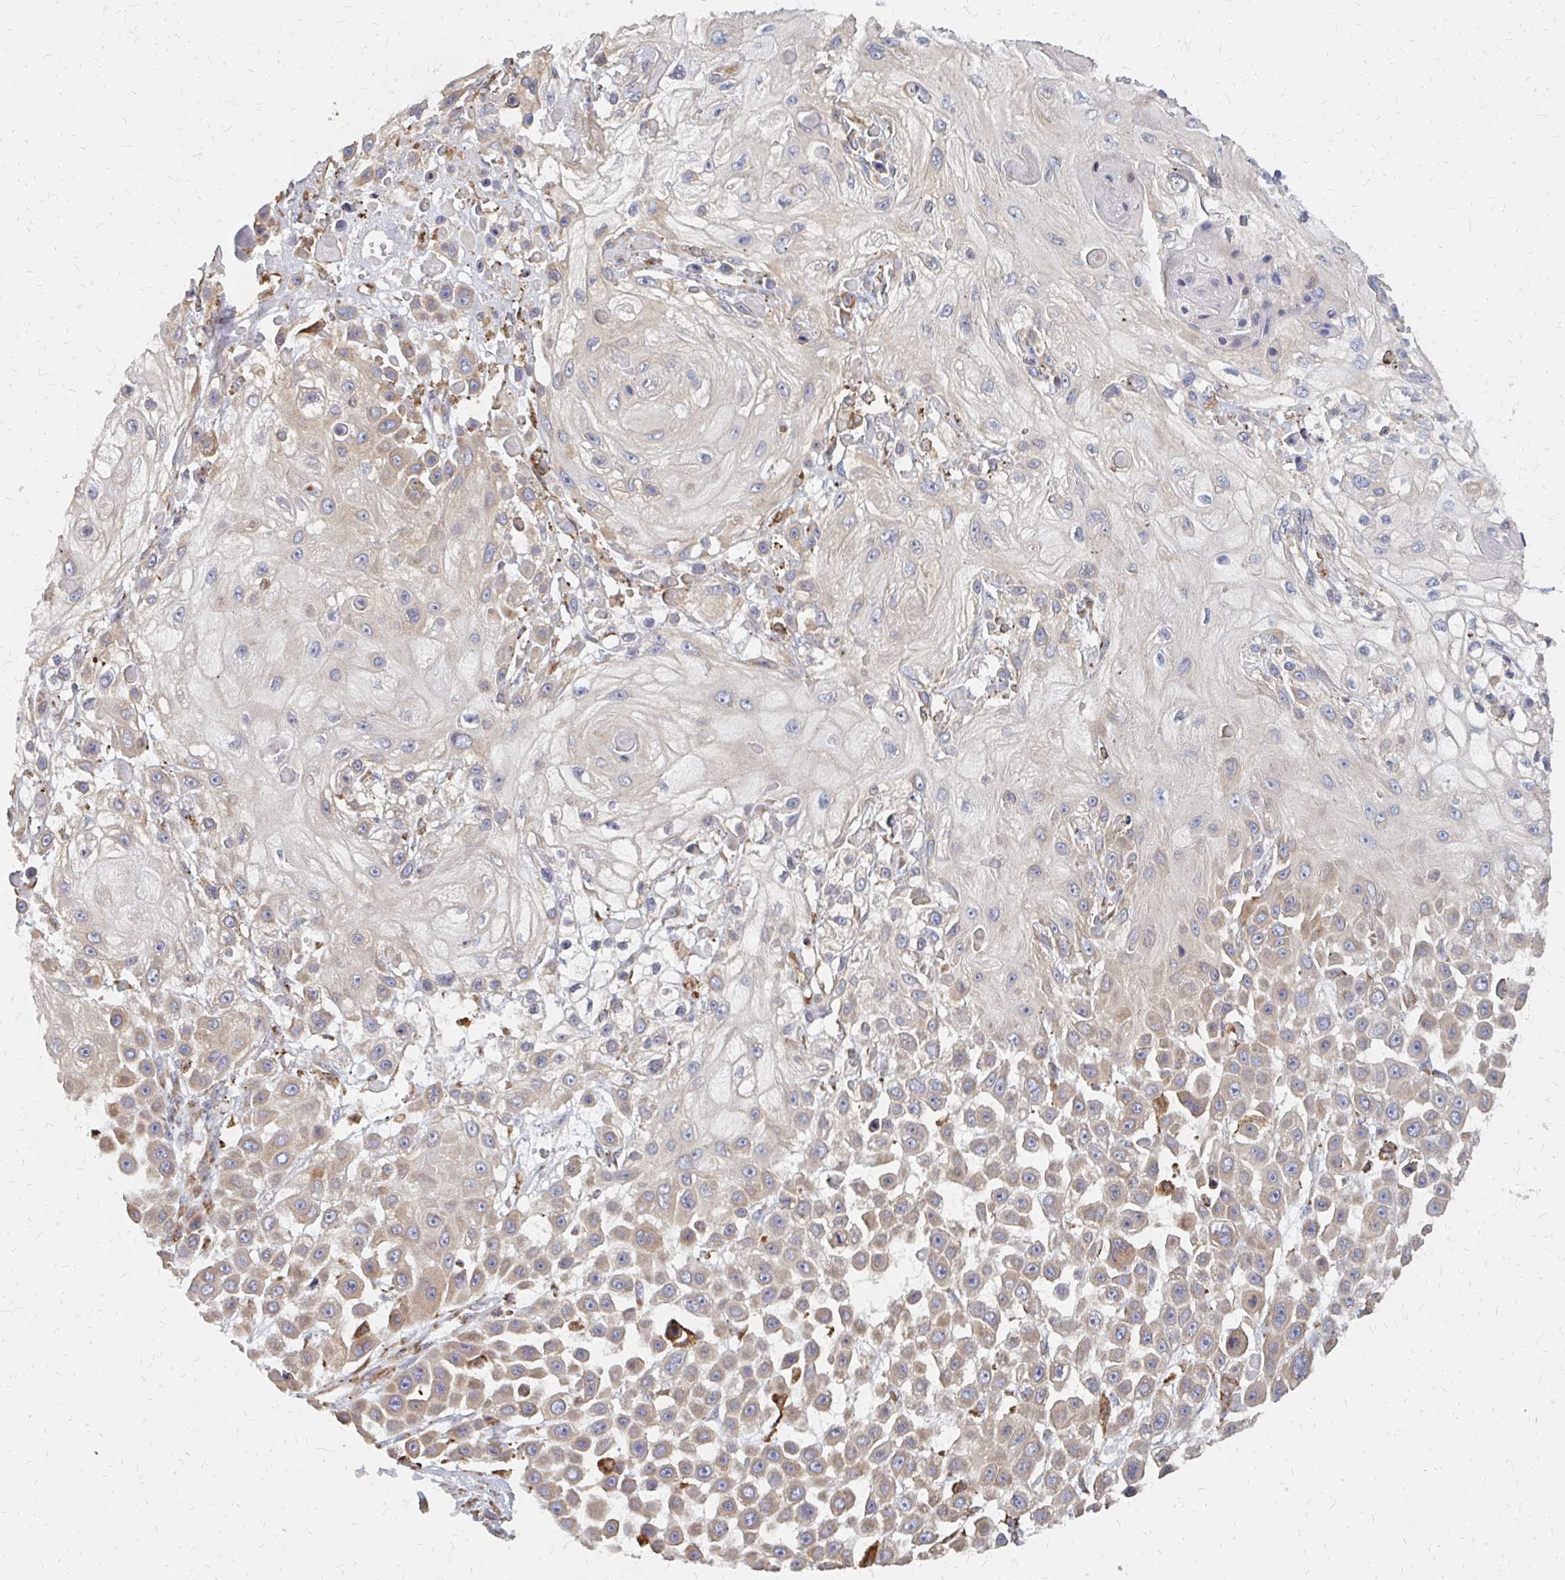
{"staining": {"intensity": "weak", "quantity": "25%-75%", "location": "cytoplasmic/membranous"}, "tissue": "skin cancer", "cell_type": "Tumor cells", "image_type": "cancer", "snomed": [{"axis": "morphology", "description": "Squamous cell carcinoma, NOS"}, {"axis": "topography", "description": "Skin"}], "caption": "Human skin cancer (squamous cell carcinoma) stained for a protein (brown) reveals weak cytoplasmic/membranous positive positivity in approximately 25%-75% of tumor cells.", "gene": "PPP1R13L", "patient": {"sex": "male", "age": 67}}